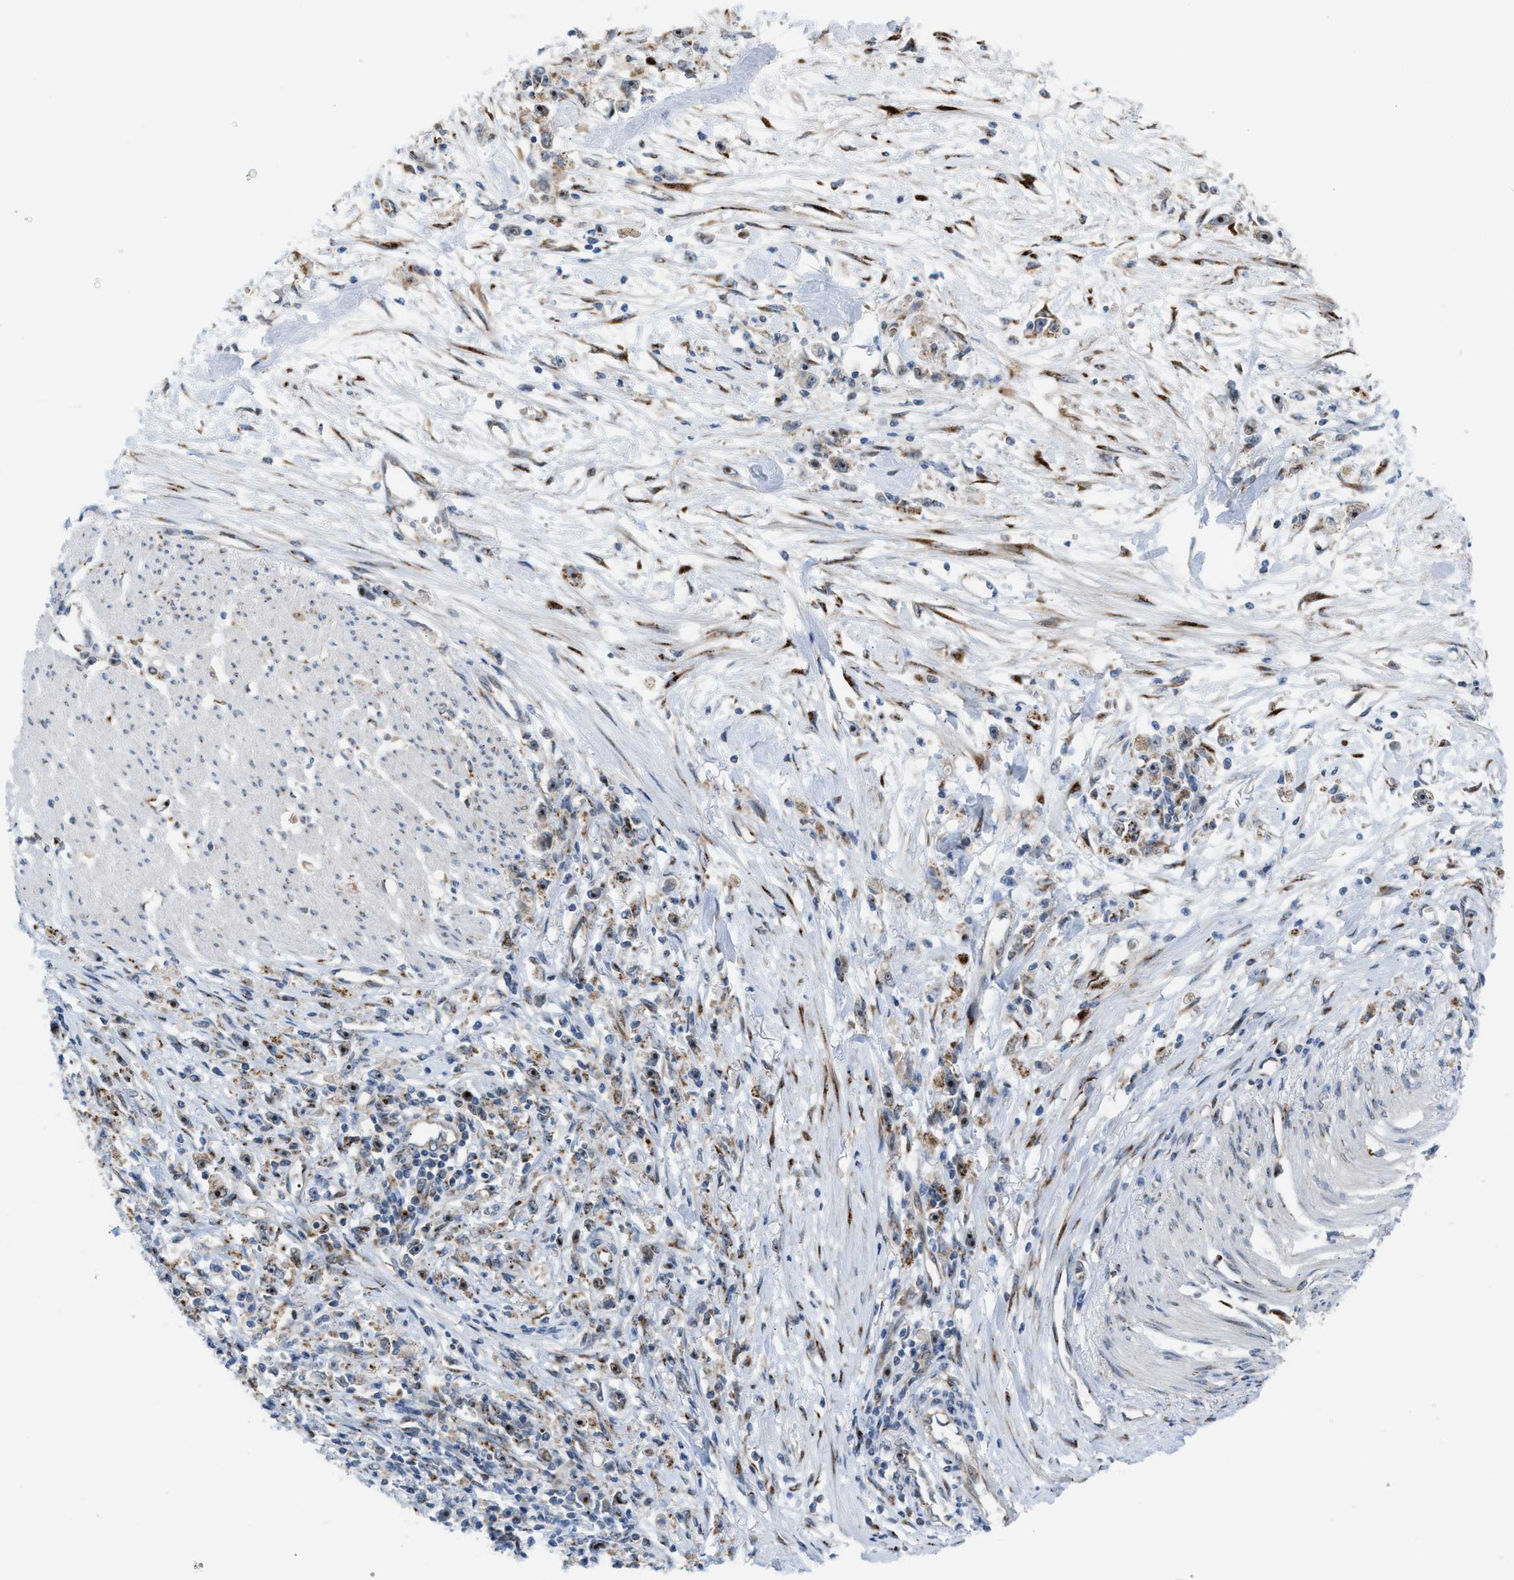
{"staining": {"intensity": "moderate", "quantity": "<25%", "location": "nuclear"}, "tissue": "stomach cancer", "cell_type": "Tumor cells", "image_type": "cancer", "snomed": [{"axis": "morphology", "description": "Adenocarcinoma, NOS"}, {"axis": "topography", "description": "Stomach"}], "caption": "There is low levels of moderate nuclear staining in tumor cells of stomach cancer (adenocarcinoma), as demonstrated by immunohistochemical staining (brown color).", "gene": "SLC38A10", "patient": {"sex": "female", "age": 59}}